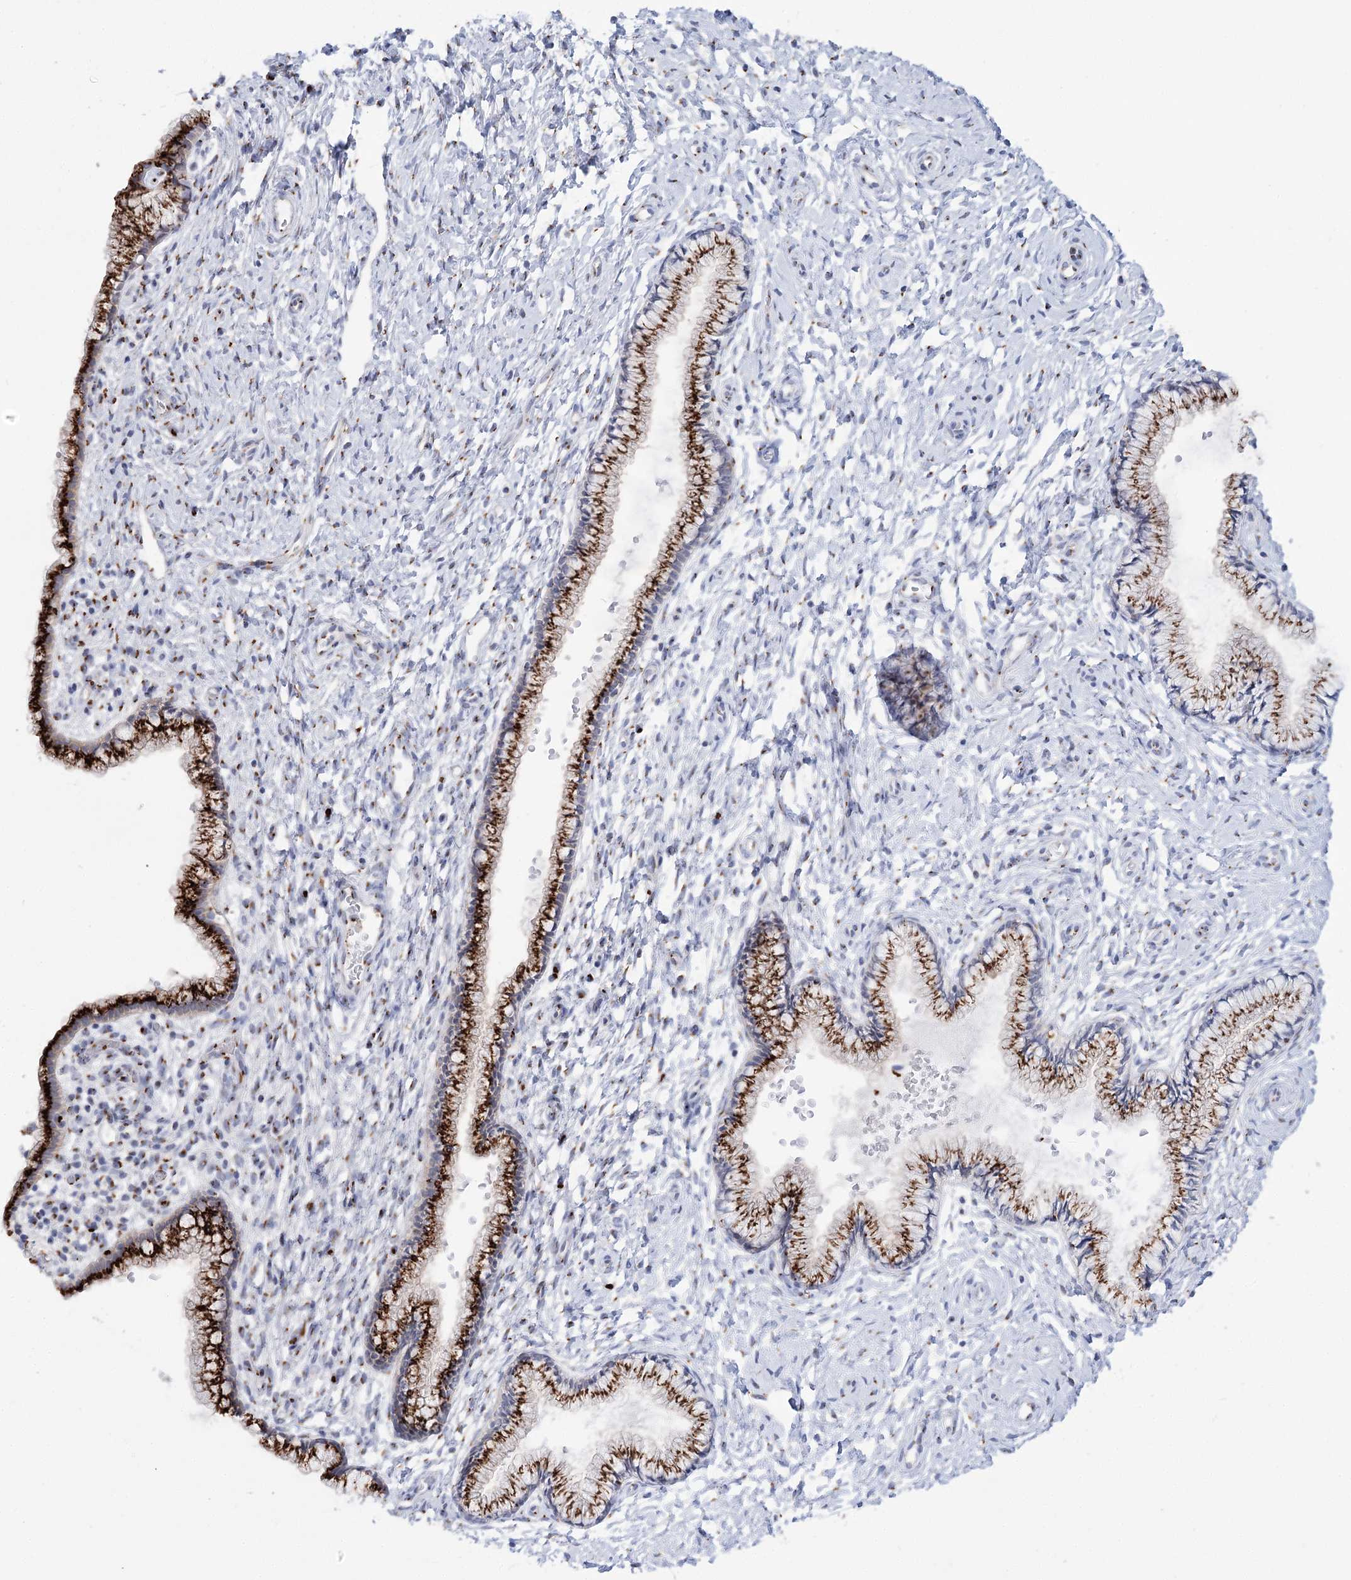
{"staining": {"intensity": "strong", "quantity": ">75%", "location": "cytoplasmic/membranous"}, "tissue": "cervix", "cell_type": "Glandular cells", "image_type": "normal", "snomed": [{"axis": "morphology", "description": "Normal tissue, NOS"}, {"axis": "topography", "description": "Cervix"}], "caption": "Immunohistochemical staining of normal cervix demonstrates >75% levels of strong cytoplasmic/membranous protein positivity in about >75% of glandular cells. Nuclei are stained in blue.", "gene": "TMEM165", "patient": {"sex": "female", "age": 33}}